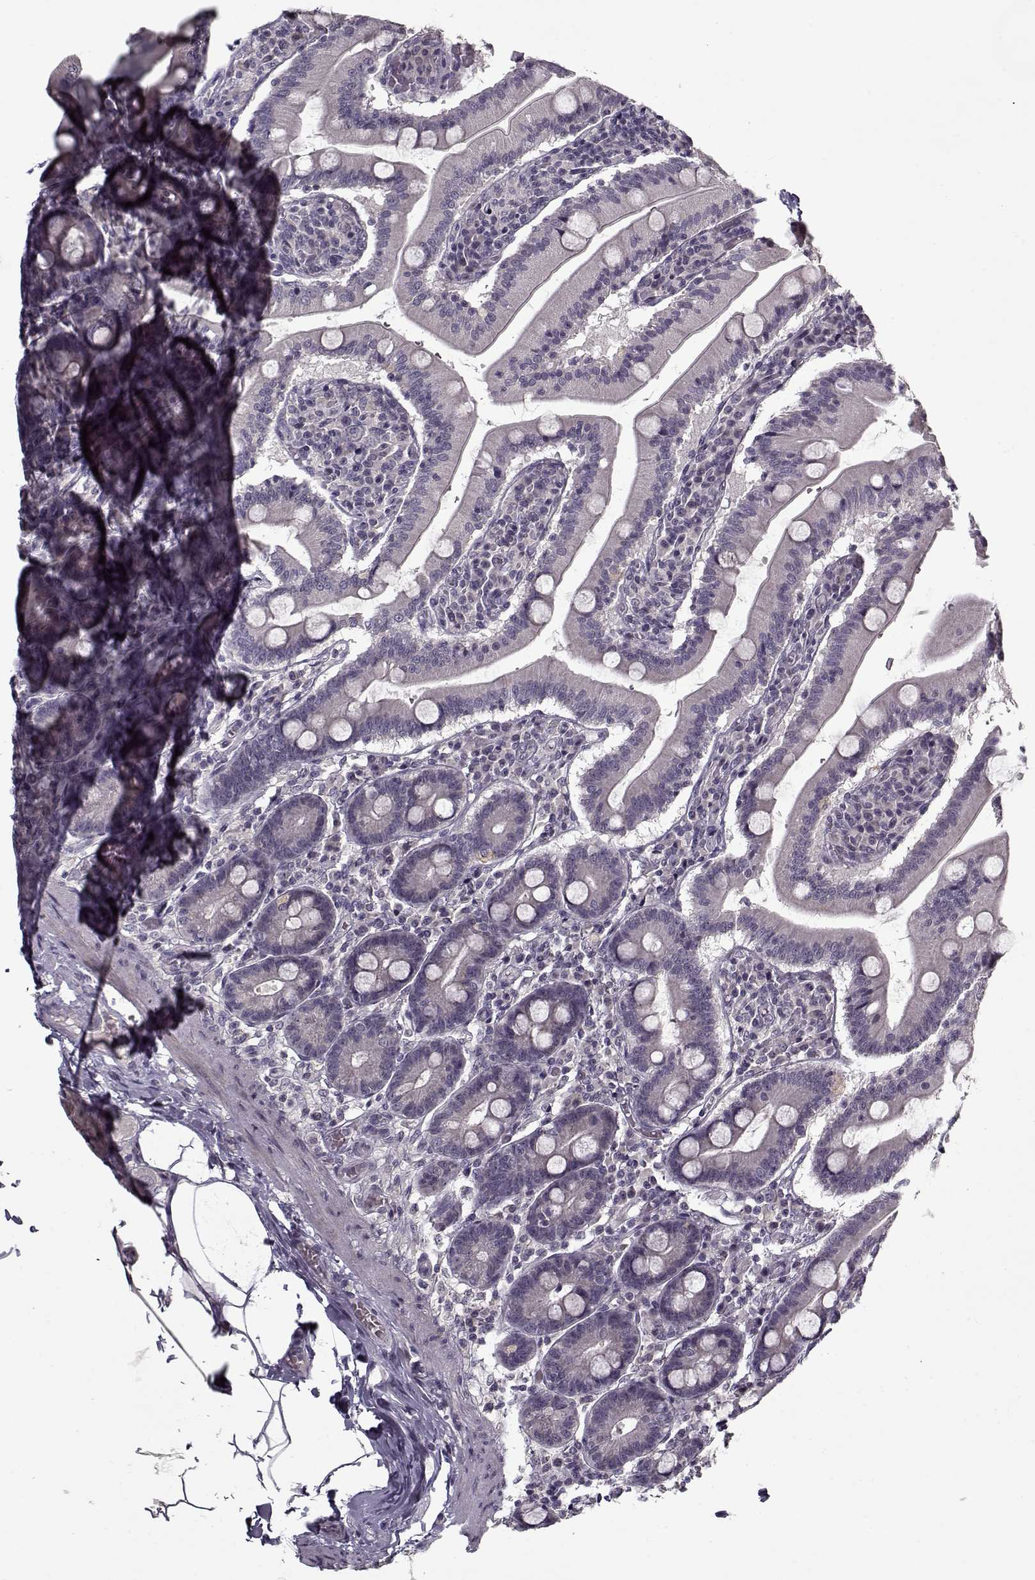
{"staining": {"intensity": "negative", "quantity": "none", "location": "none"}, "tissue": "small intestine", "cell_type": "Glandular cells", "image_type": "normal", "snomed": [{"axis": "morphology", "description": "Normal tissue, NOS"}, {"axis": "topography", "description": "Small intestine"}], "caption": "A high-resolution micrograph shows immunohistochemistry (IHC) staining of normal small intestine, which displays no significant expression in glandular cells.", "gene": "LAMA2", "patient": {"sex": "male", "age": 37}}